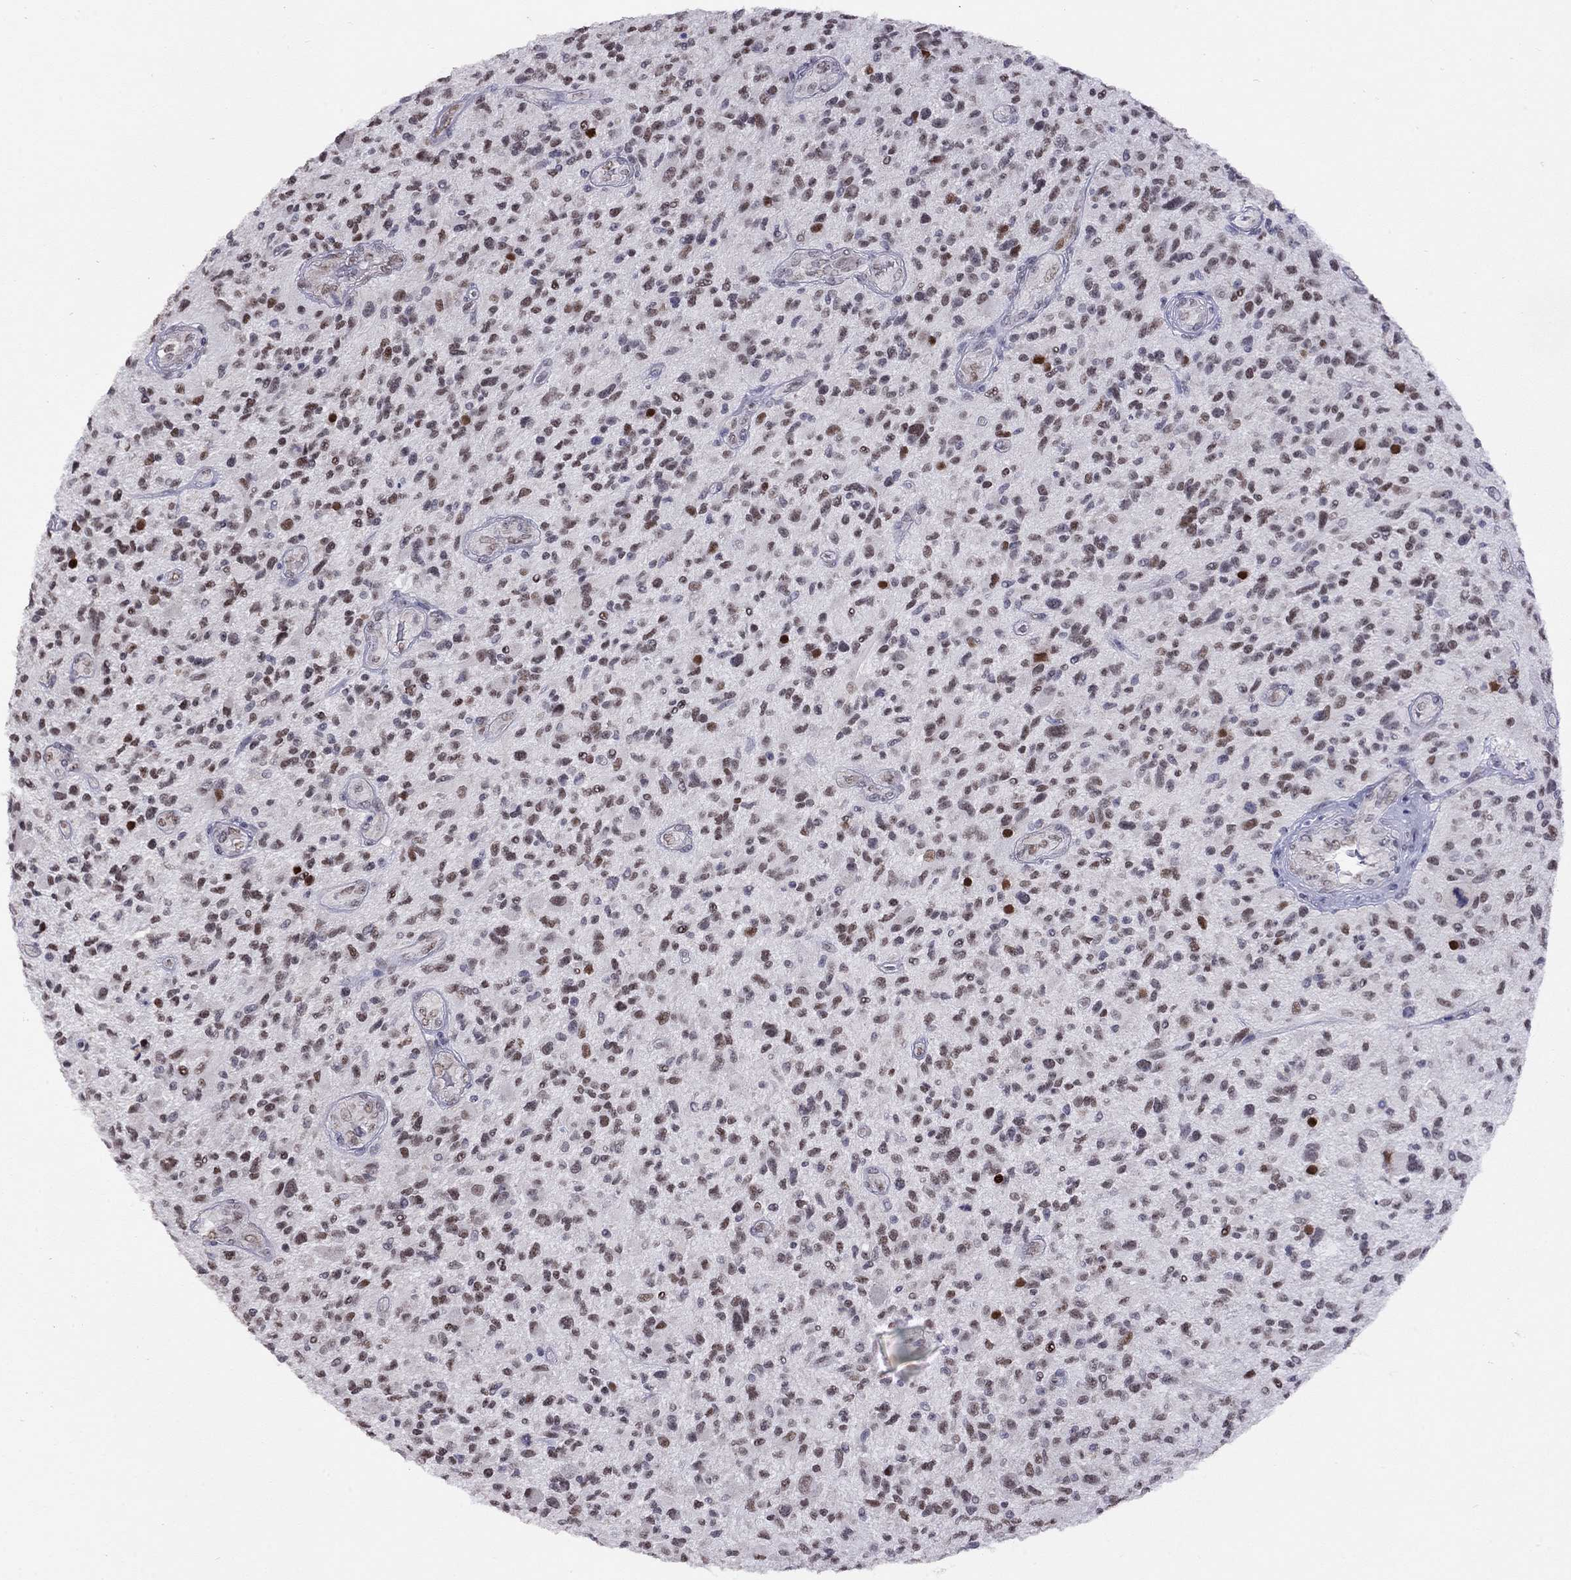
{"staining": {"intensity": "moderate", "quantity": "25%-75%", "location": "nuclear"}, "tissue": "glioma", "cell_type": "Tumor cells", "image_type": "cancer", "snomed": [{"axis": "morphology", "description": "Glioma, malignant, High grade"}, {"axis": "topography", "description": "Brain"}], "caption": "Glioma stained with immunohistochemistry (IHC) reveals moderate nuclear expression in approximately 25%-75% of tumor cells.", "gene": "HES5", "patient": {"sex": "male", "age": 47}}